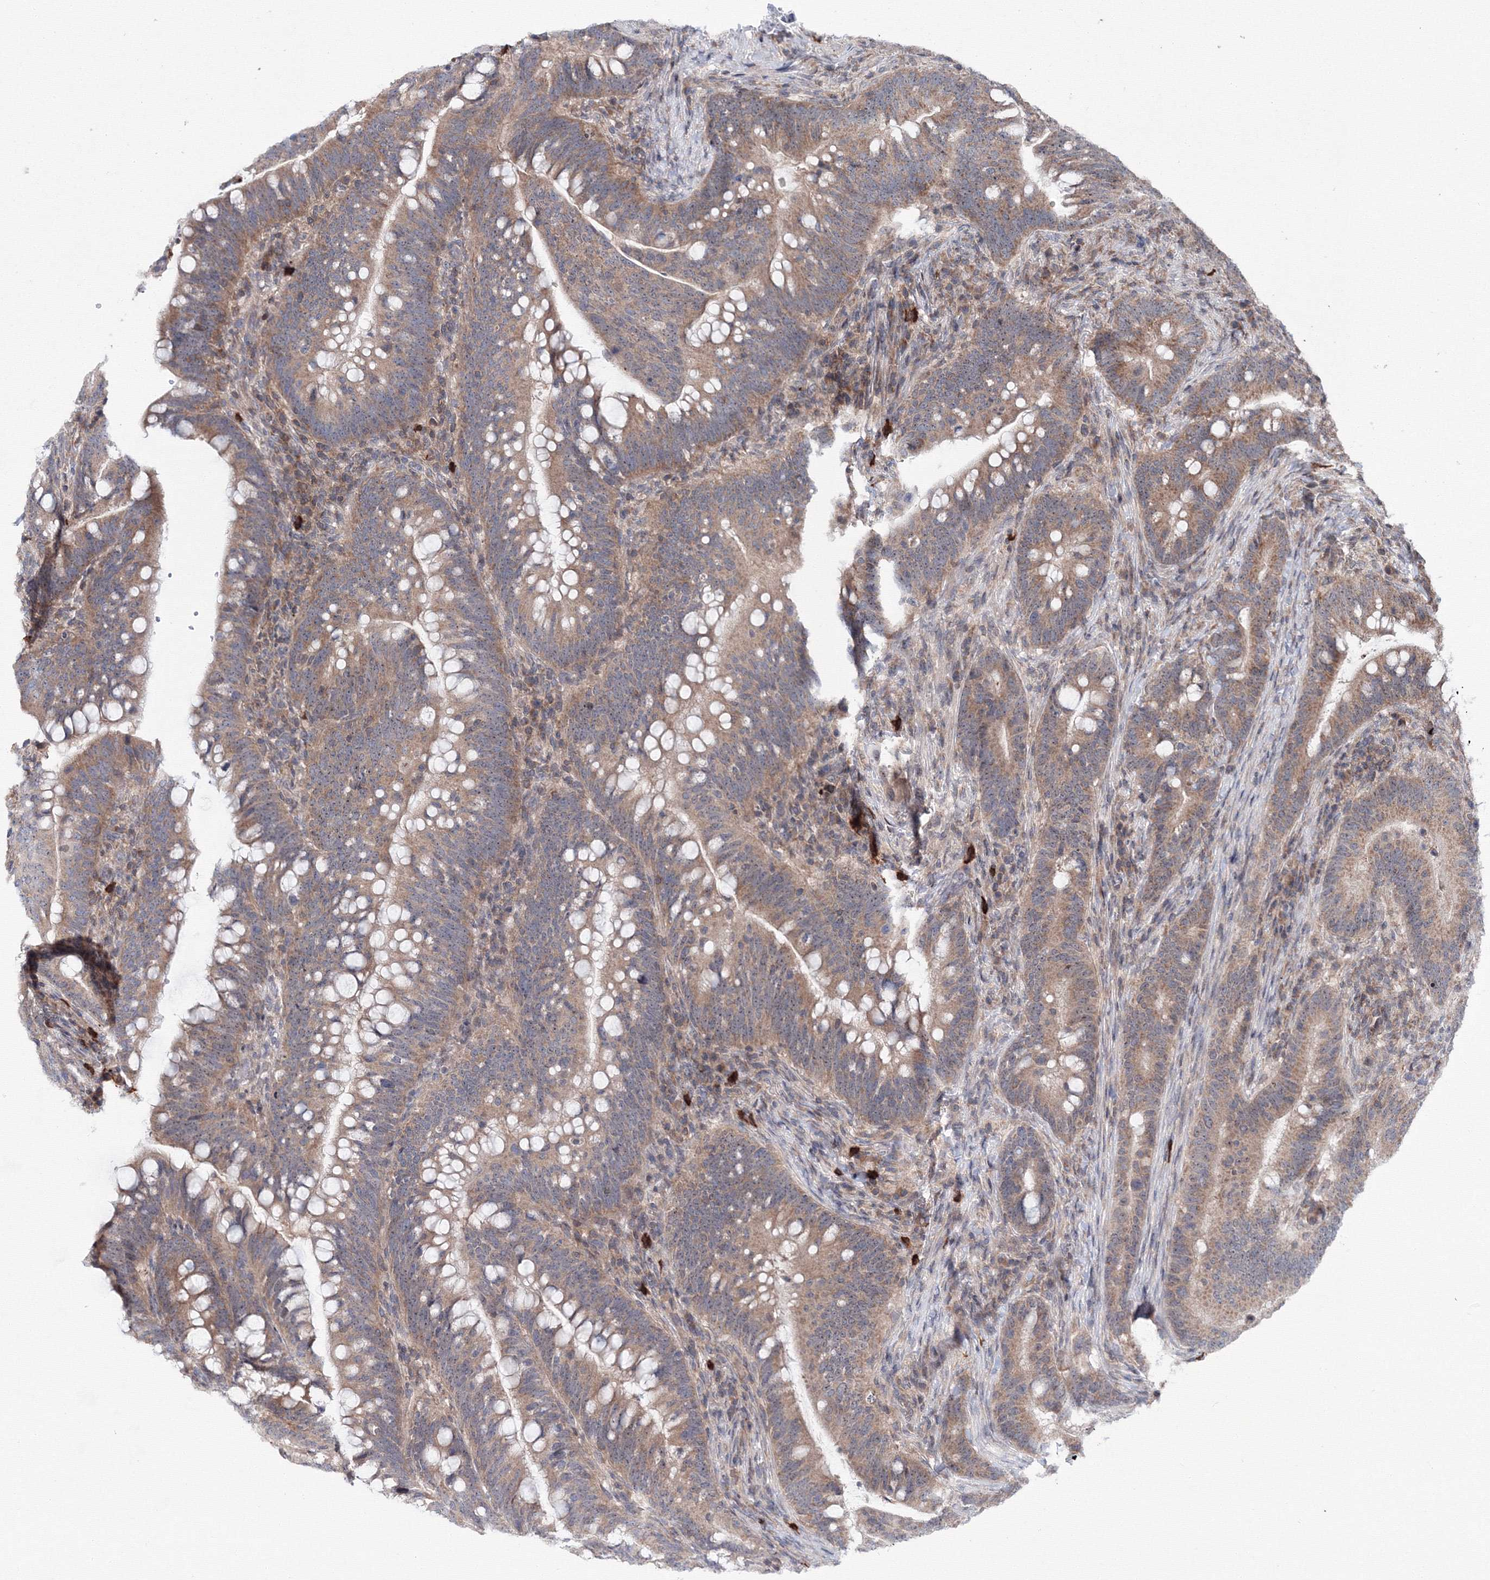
{"staining": {"intensity": "moderate", "quantity": ">75%", "location": "cytoplasmic/membranous"}, "tissue": "colorectal cancer", "cell_type": "Tumor cells", "image_type": "cancer", "snomed": [{"axis": "morphology", "description": "Adenocarcinoma, NOS"}, {"axis": "topography", "description": "Colon"}], "caption": "The micrograph shows staining of colorectal cancer, revealing moderate cytoplasmic/membranous protein staining (brown color) within tumor cells. The protein of interest is stained brown, and the nuclei are stained in blue (DAB IHC with brightfield microscopy, high magnification).", "gene": "MKRN2", "patient": {"sex": "female", "age": 66}}